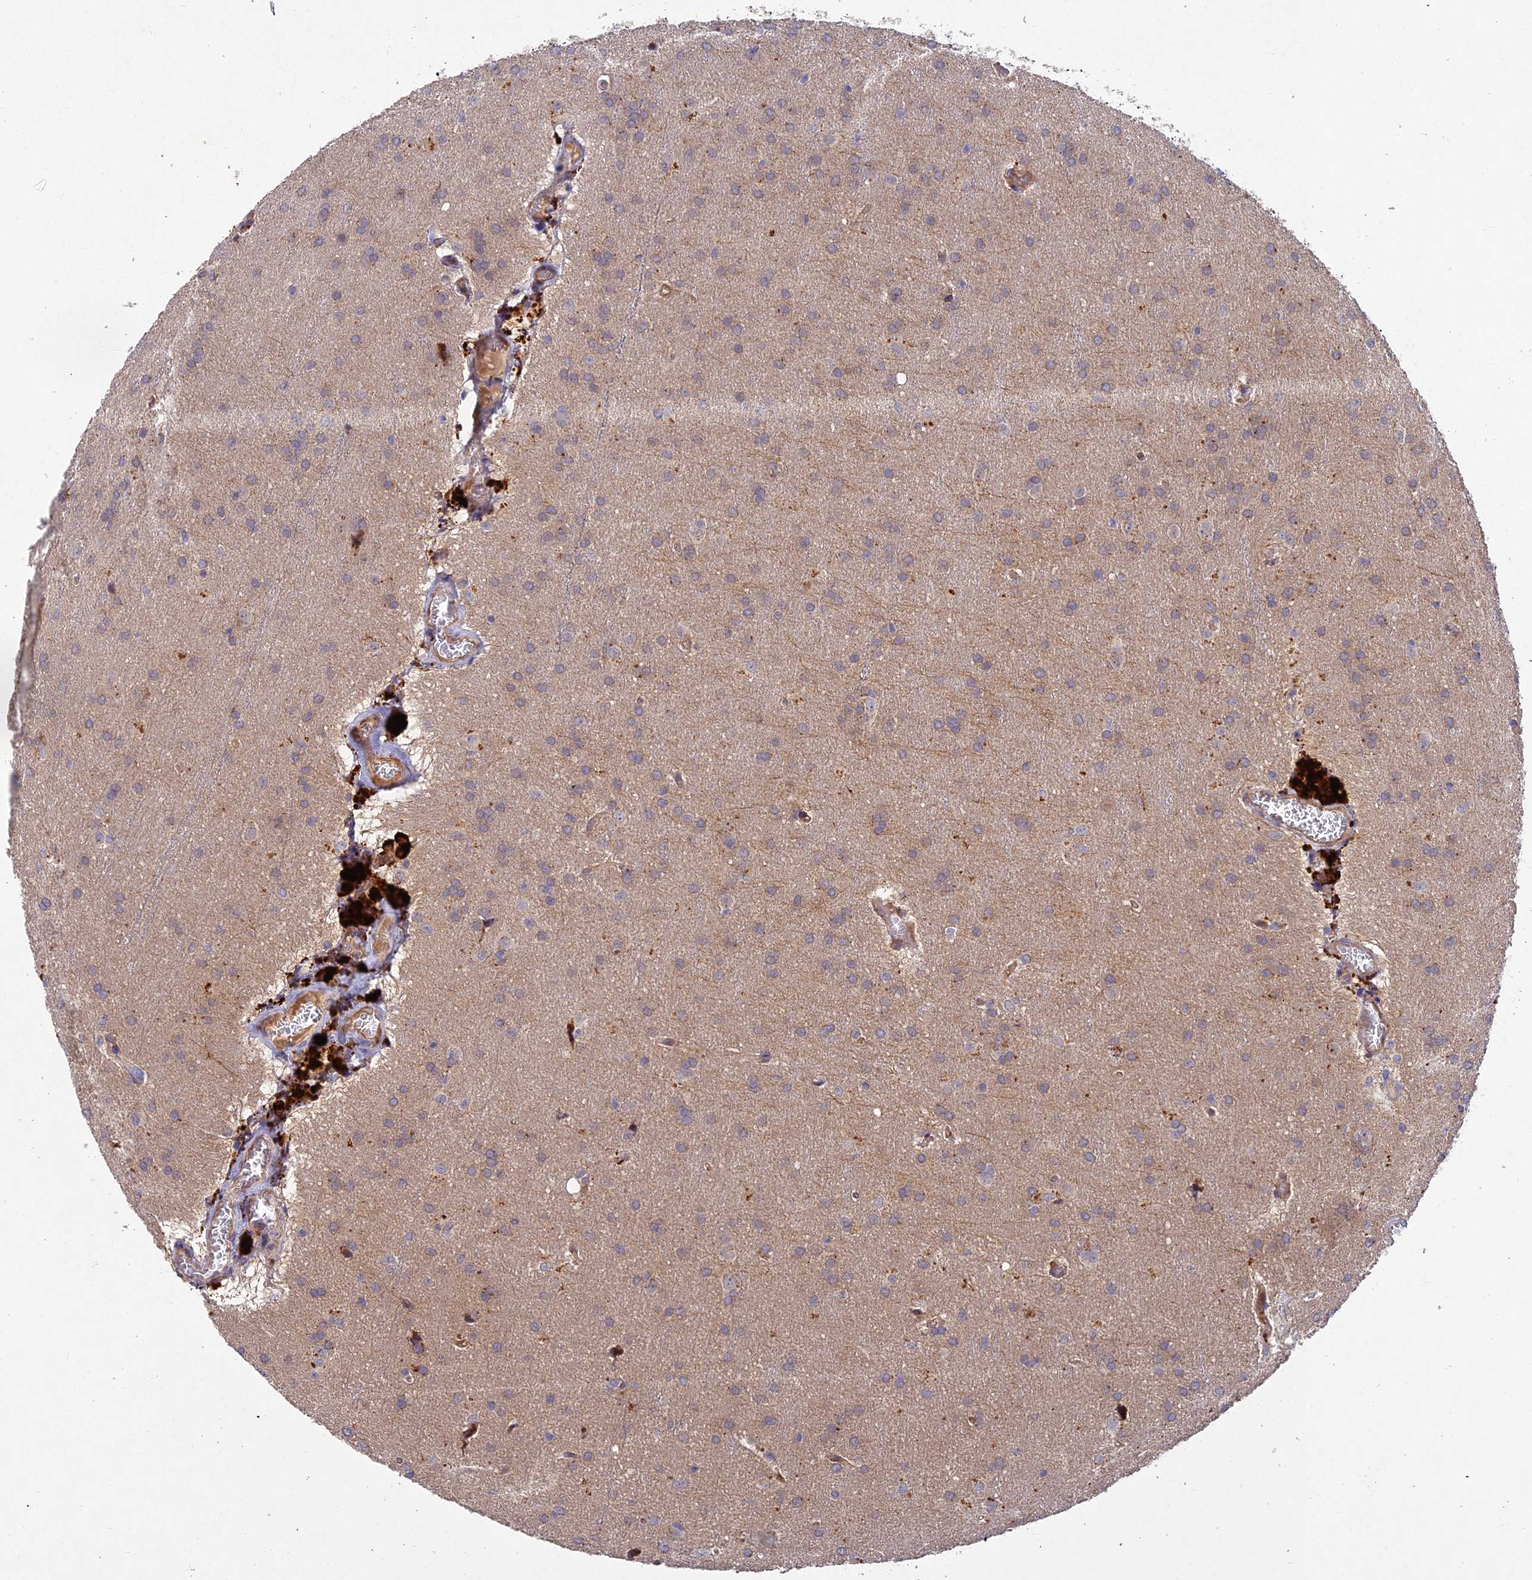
{"staining": {"intensity": "weak", "quantity": "<25%", "location": "cytoplasmic/membranous"}, "tissue": "glioma", "cell_type": "Tumor cells", "image_type": "cancer", "snomed": [{"axis": "morphology", "description": "Glioma, malignant, Low grade"}, {"axis": "topography", "description": "Brain"}], "caption": "Immunohistochemistry histopathology image of neoplastic tissue: glioma stained with DAB (3,3'-diaminobenzidine) exhibits no significant protein positivity in tumor cells.", "gene": "NSMCE1", "patient": {"sex": "female", "age": 32}}